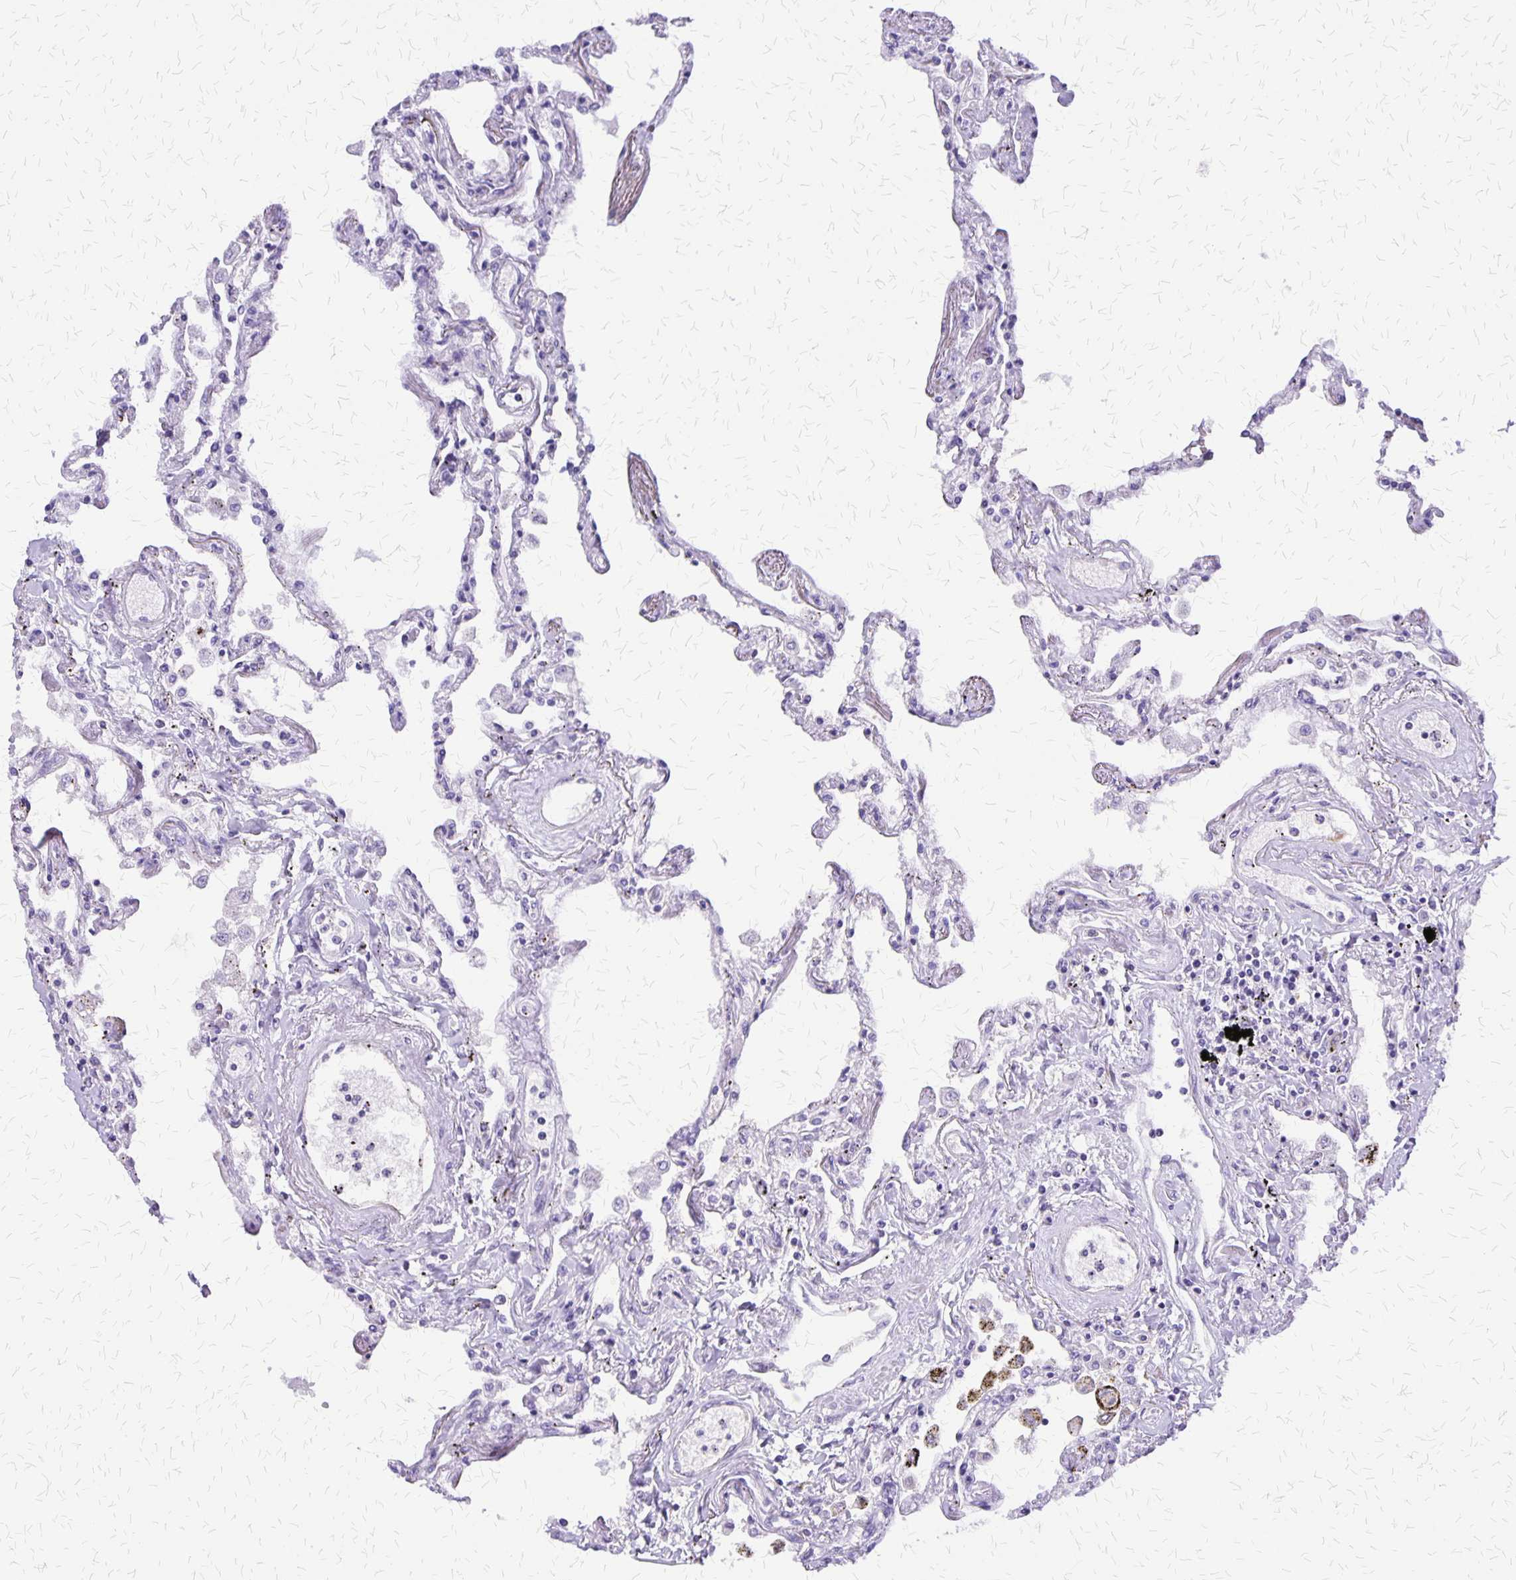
{"staining": {"intensity": "negative", "quantity": "none", "location": "none"}, "tissue": "lung", "cell_type": "Alveolar cells", "image_type": "normal", "snomed": [{"axis": "morphology", "description": "Normal tissue, NOS"}, {"axis": "morphology", "description": "Adenocarcinoma, NOS"}, {"axis": "topography", "description": "Cartilage tissue"}, {"axis": "topography", "description": "Lung"}], "caption": "DAB (3,3'-diaminobenzidine) immunohistochemical staining of unremarkable lung shows no significant expression in alveolar cells. (DAB (3,3'-diaminobenzidine) immunohistochemistry (IHC), high magnification).", "gene": "SI", "patient": {"sex": "female", "age": 67}}